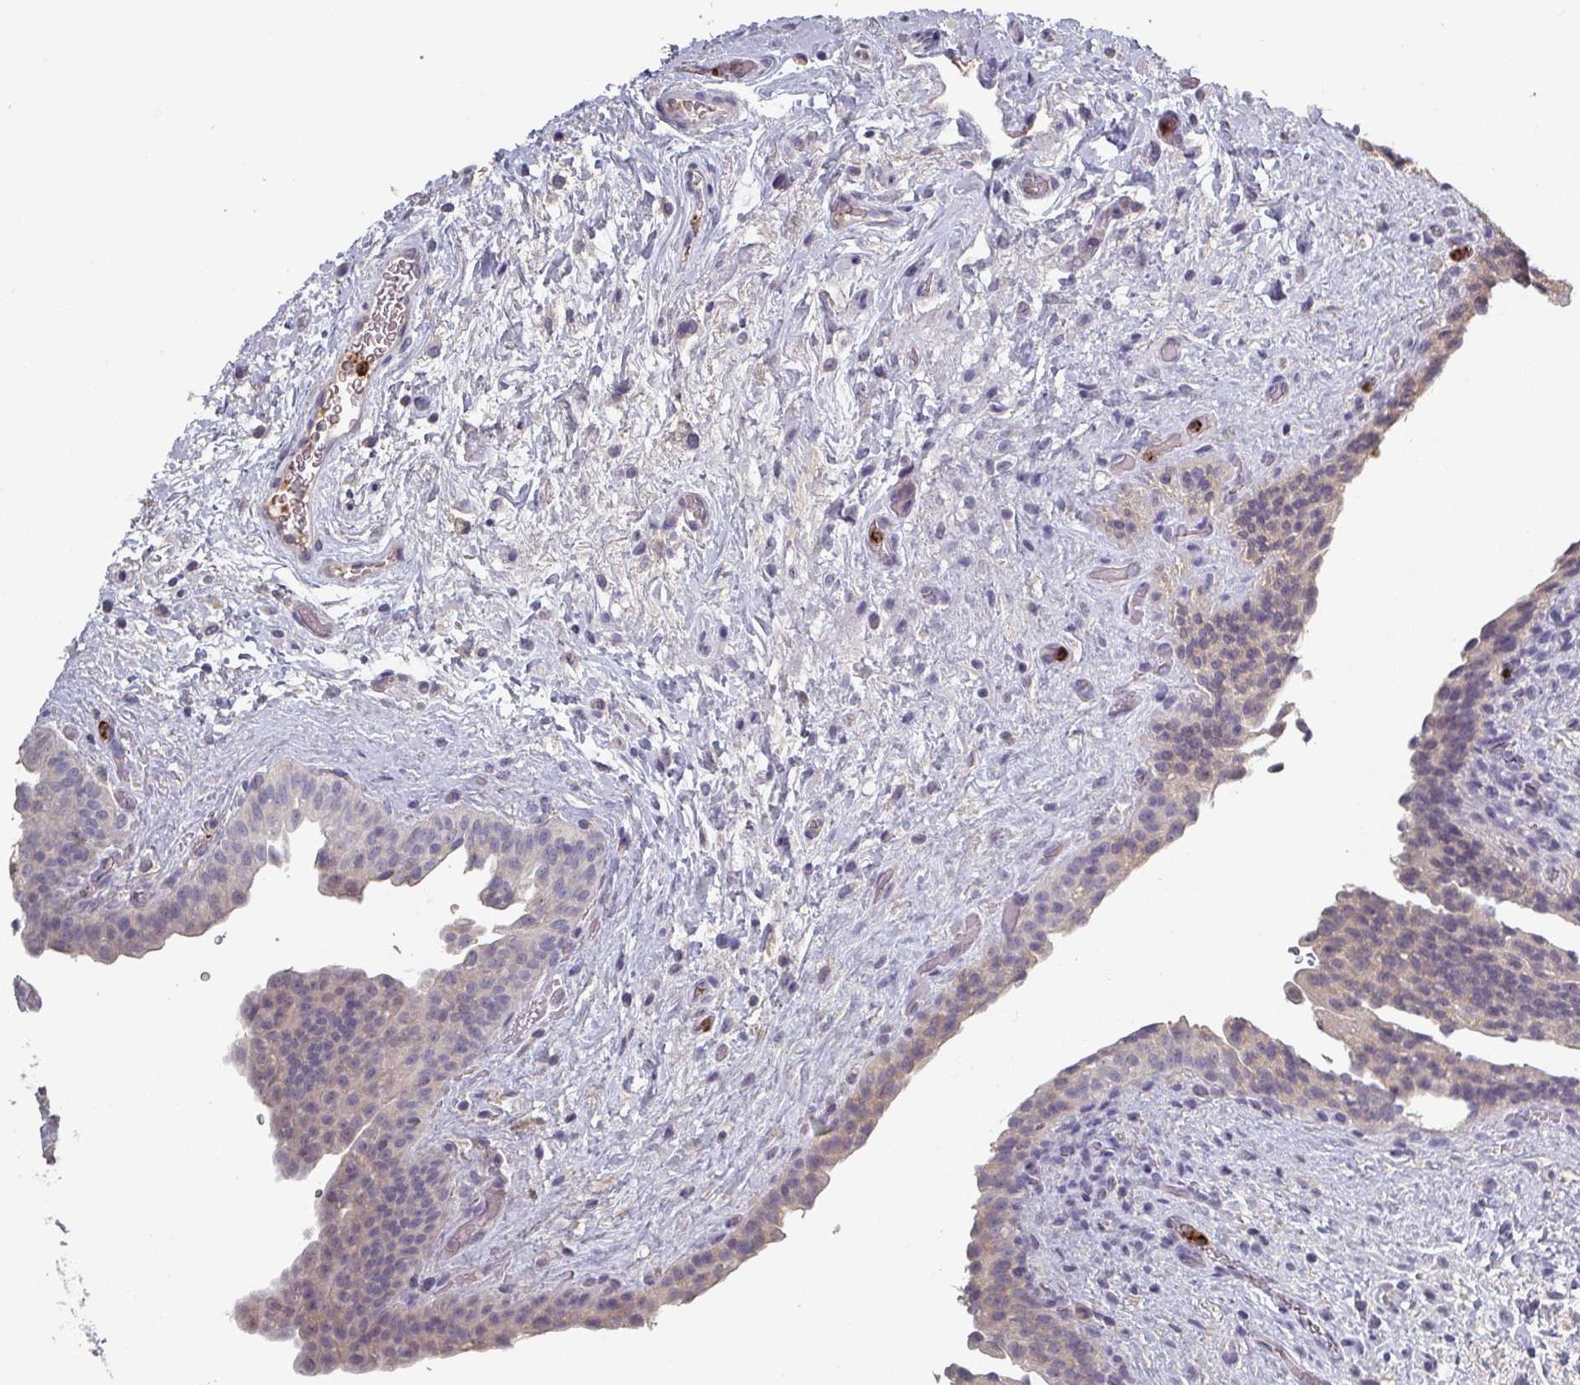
{"staining": {"intensity": "negative", "quantity": "none", "location": "none"}, "tissue": "urinary bladder", "cell_type": "Urothelial cells", "image_type": "normal", "snomed": [{"axis": "morphology", "description": "Normal tissue, NOS"}, {"axis": "topography", "description": "Urinary bladder"}], "caption": "A high-resolution photomicrograph shows IHC staining of benign urinary bladder, which shows no significant positivity in urothelial cells. (Brightfield microscopy of DAB (3,3'-diaminobenzidine) immunohistochemistry (IHC) at high magnification).", "gene": "PRAMEF7", "patient": {"sex": "male", "age": 69}}